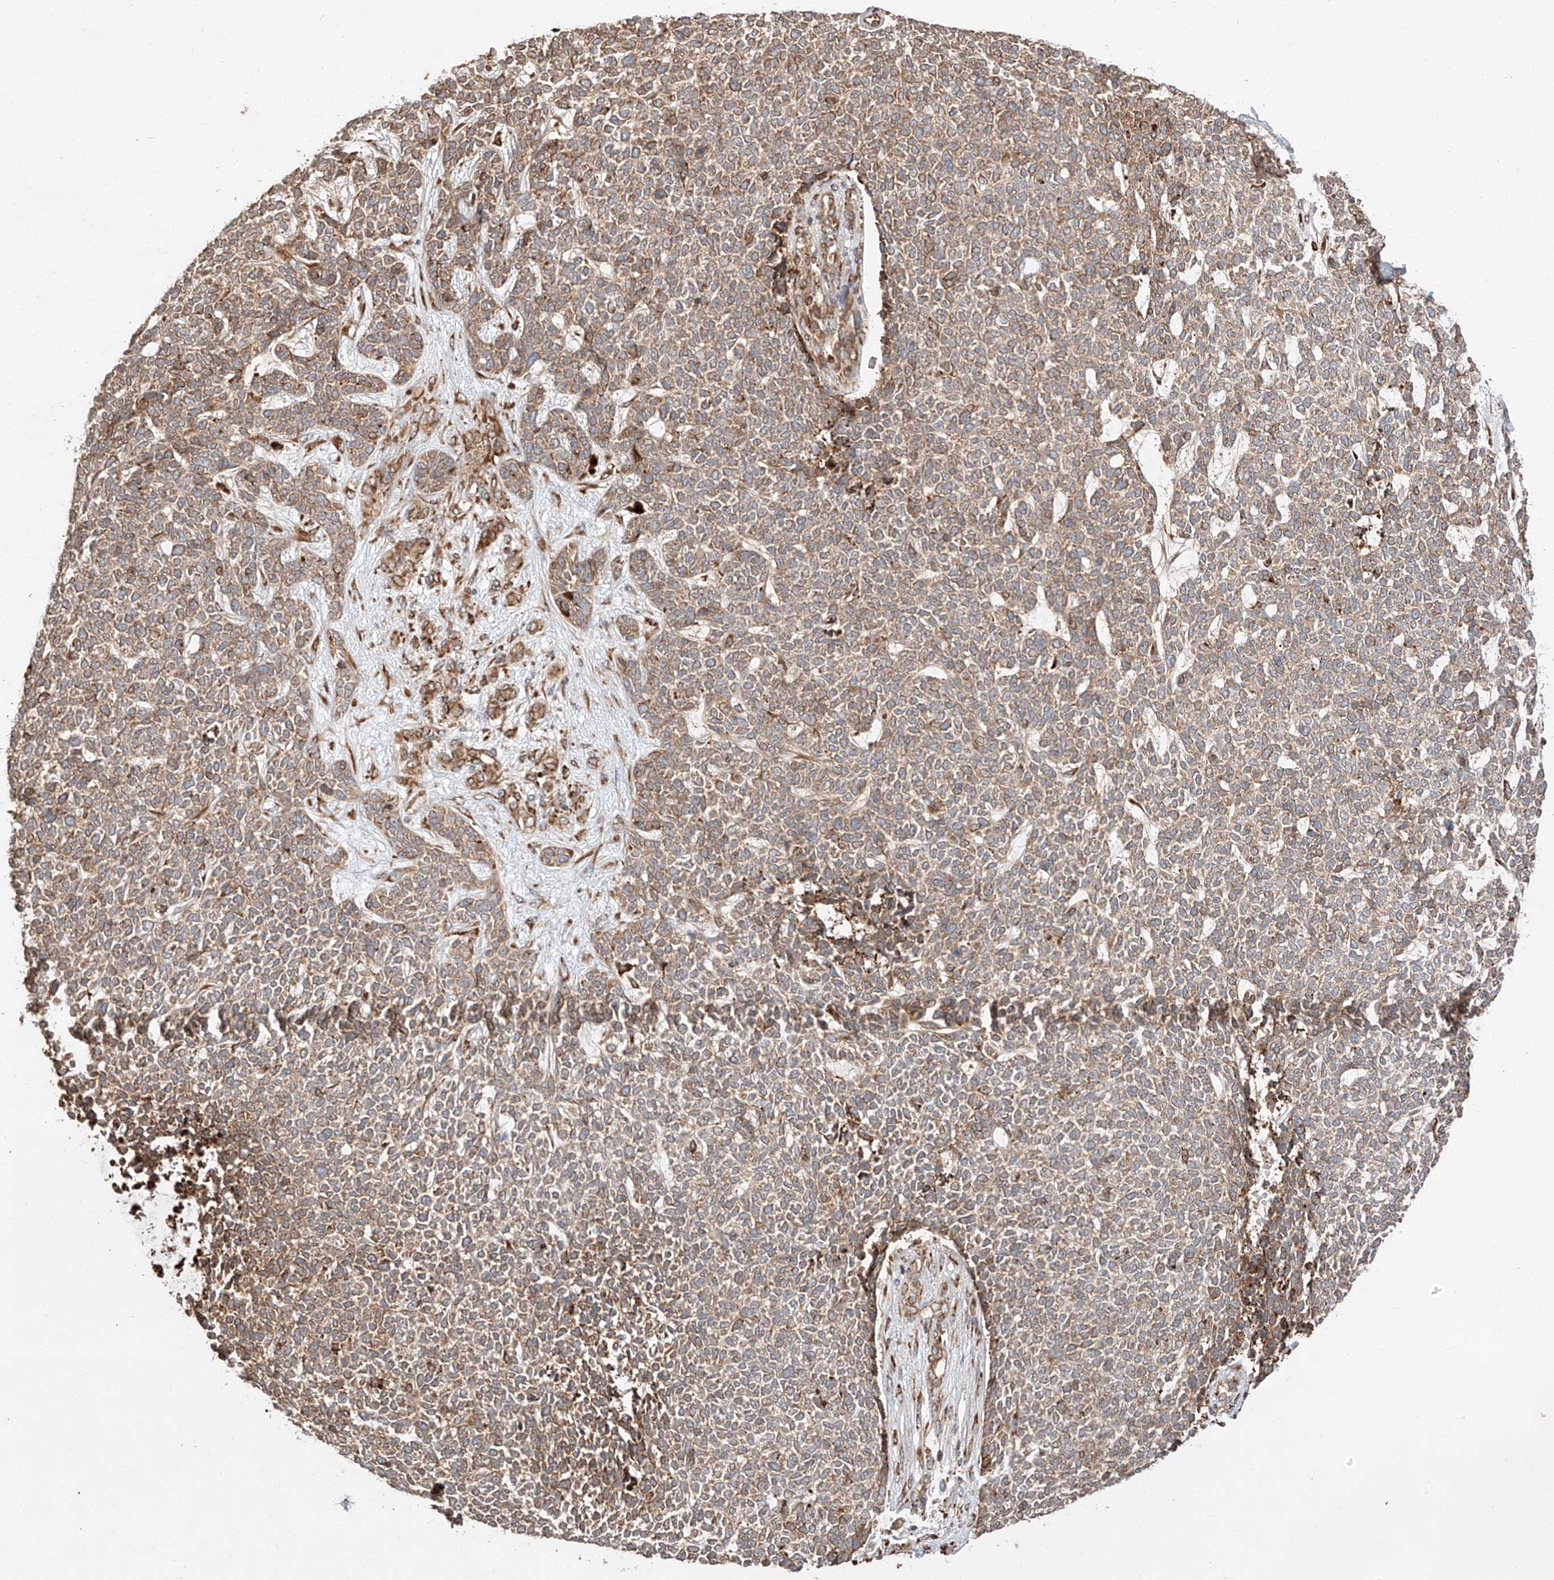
{"staining": {"intensity": "moderate", "quantity": ">75%", "location": "cytoplasmic/membranous"}, "tissue": "skin cancer", "cell_type": "Tumor cells", "image_type": "cancer", "snomed": [{"axis": "morphology", "description": "Basal cell carcinoma"}, {"axis": "topography", "description": "Skin"}], "caption": "Skin basal cell carcinoma was stained to show a protein in brown. There is medium levels of moderate cytoplasmic/membranous staining in about >75% of tumor cells.", "gene": "ZNF84", "patient": {"sex": "female", "age": 84}}